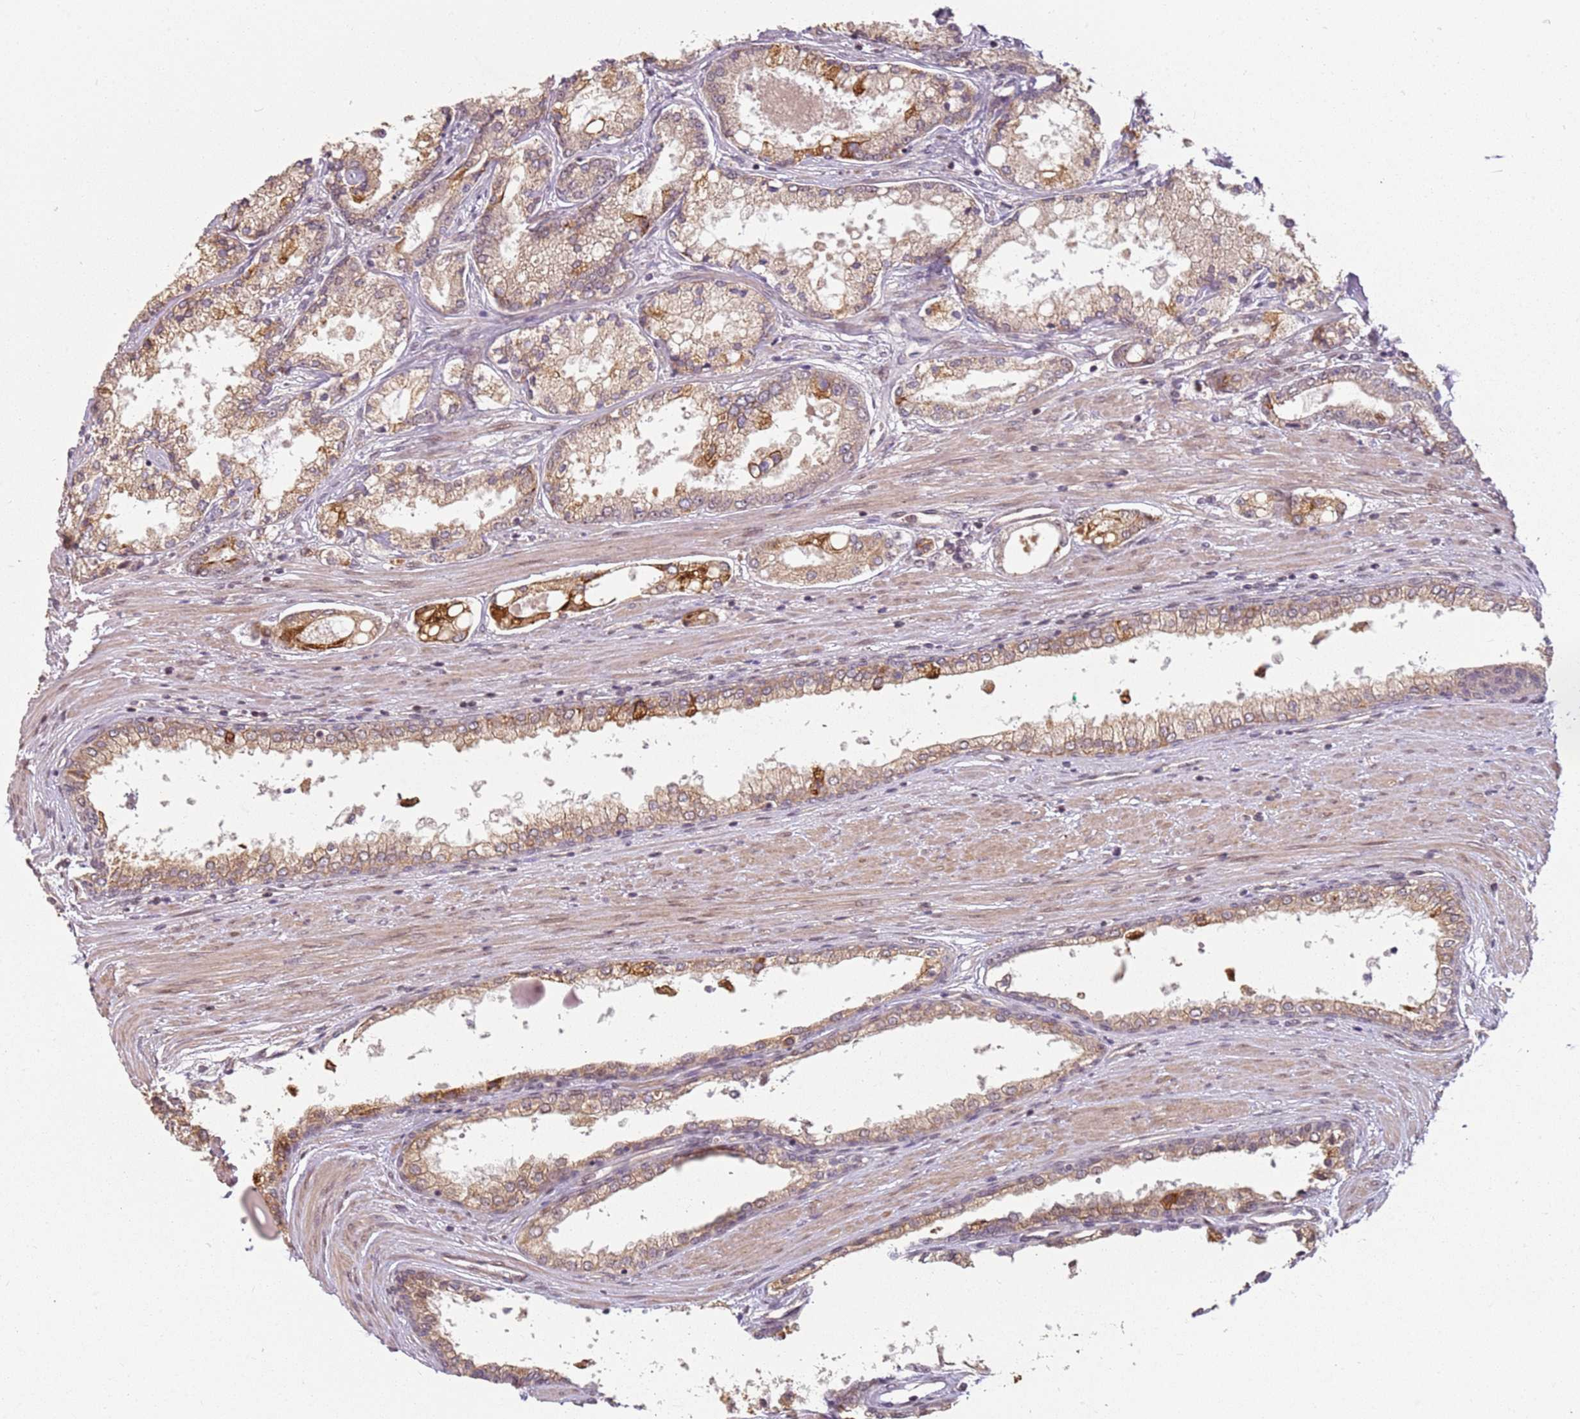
{"staining": {"intensity": "weak", "quantity": ">75%", "location": "cytoplasmic/membranous"}, "tissue": "prostate cancer", "cell_type": "Tumor cells", "image_type": "cancer", "snomed": [{"axis": "morphology", "description": "Adenocarcinoma, Low grade"}, {"axis": "topography", "description": "Prostate"}], "caption": "IHC of human prostate cancer (low-grade adenocarcinoma) demonstrates low levels of weak cytoplasmic/membranous staining in about >75% of tumor cells.", "gene": "CHURC1", "patient": {"sex": "male", "age": 68}}